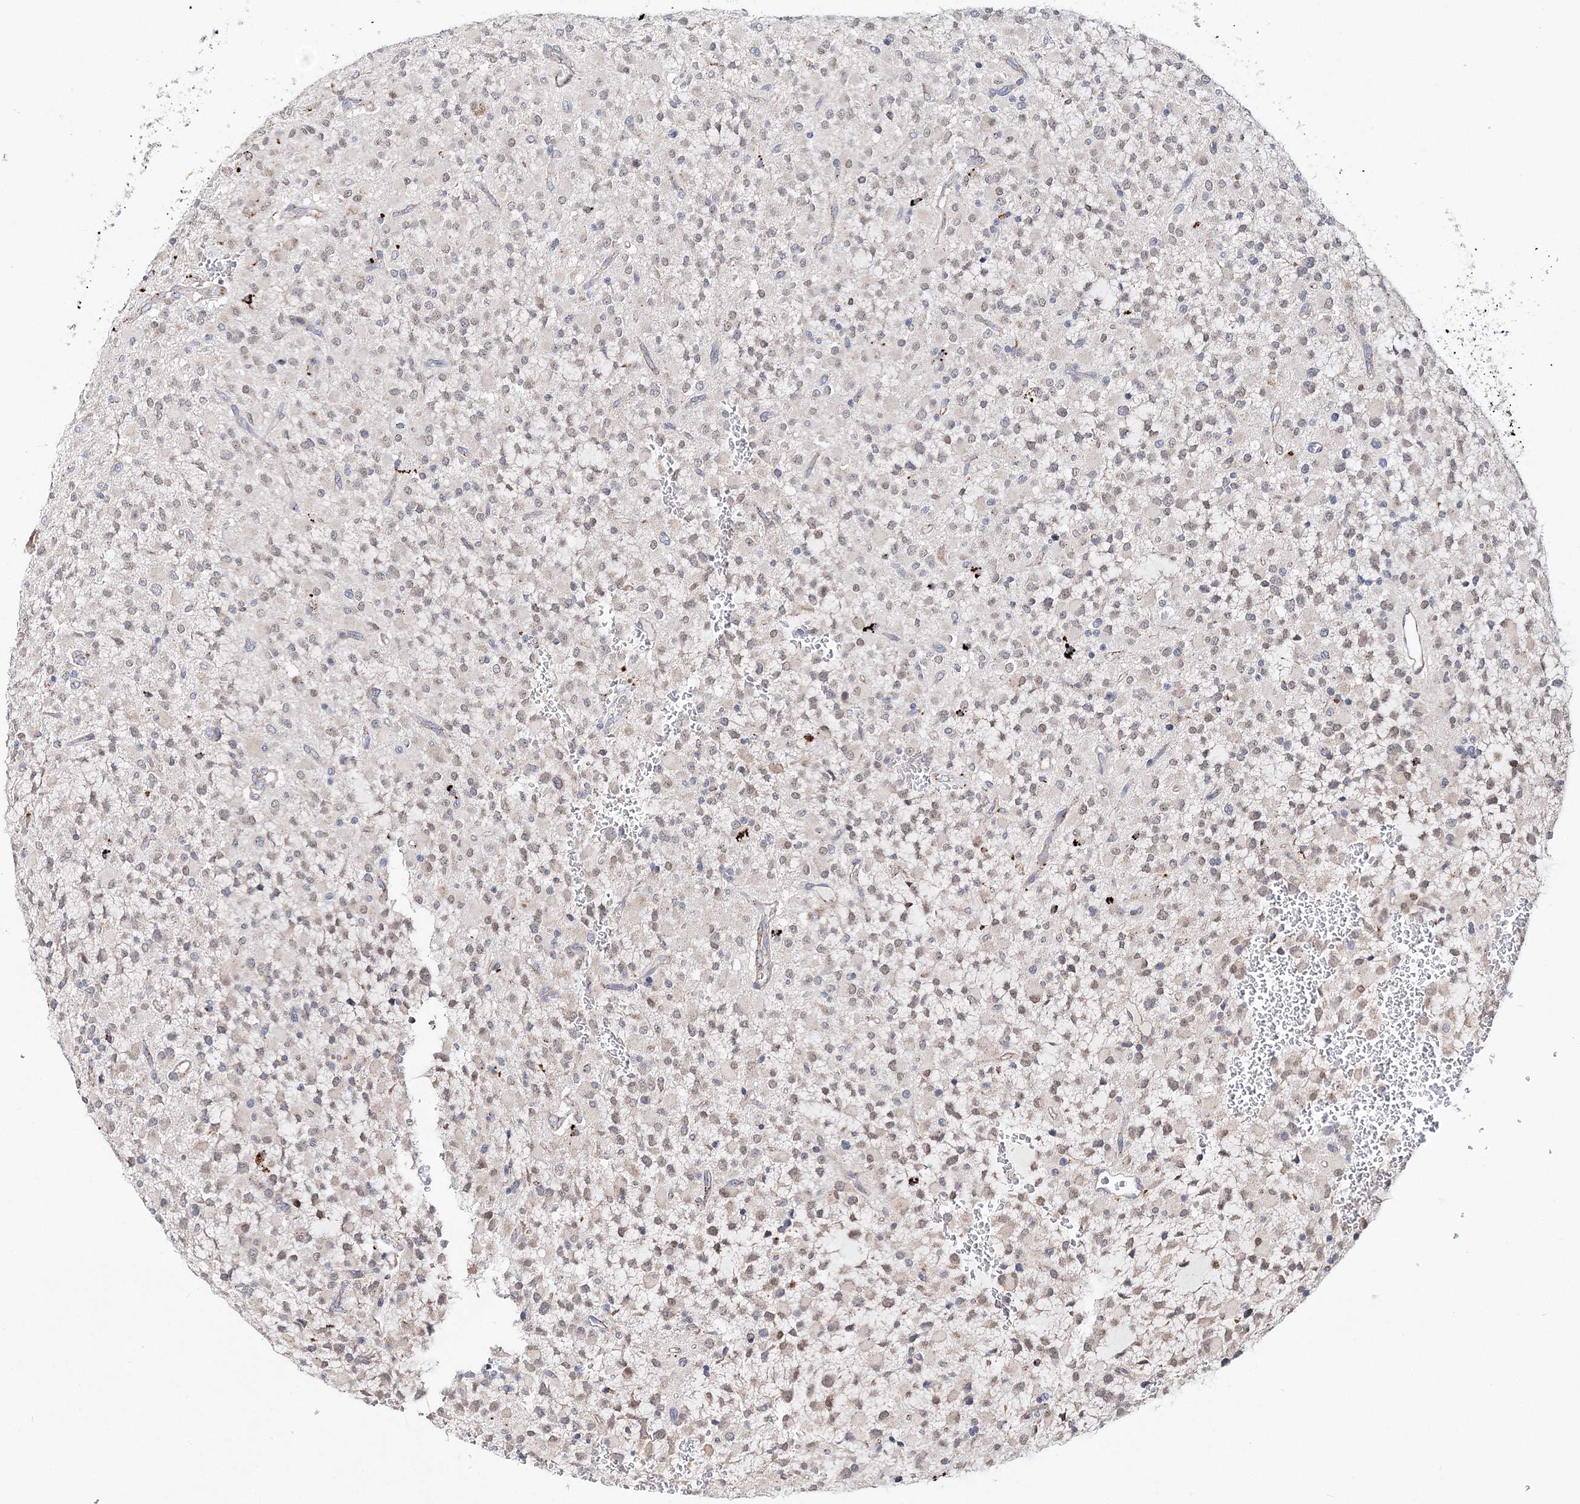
{"staining": {"intensity": "weak", "quantity": ">75%", "location": "cytoplasmic/membranous"}, "tissue": "glioma", "cell_type": "Tumor cells", "image_type": "cancer", "snomed": [{"axis": "morphology", "description": "Glioma, malignant, High grade"}, {"axis": "topography", "description": "Brain"}], "caption": "There is low levels of weak cytoplasmic/membranous expression in tumor cells of malignant glioma (high-grade), as demonstrated by immunohistochemical staining (brown color).", "gene": "C3orf38", "patient": {"sex": "male", "age": 34}}